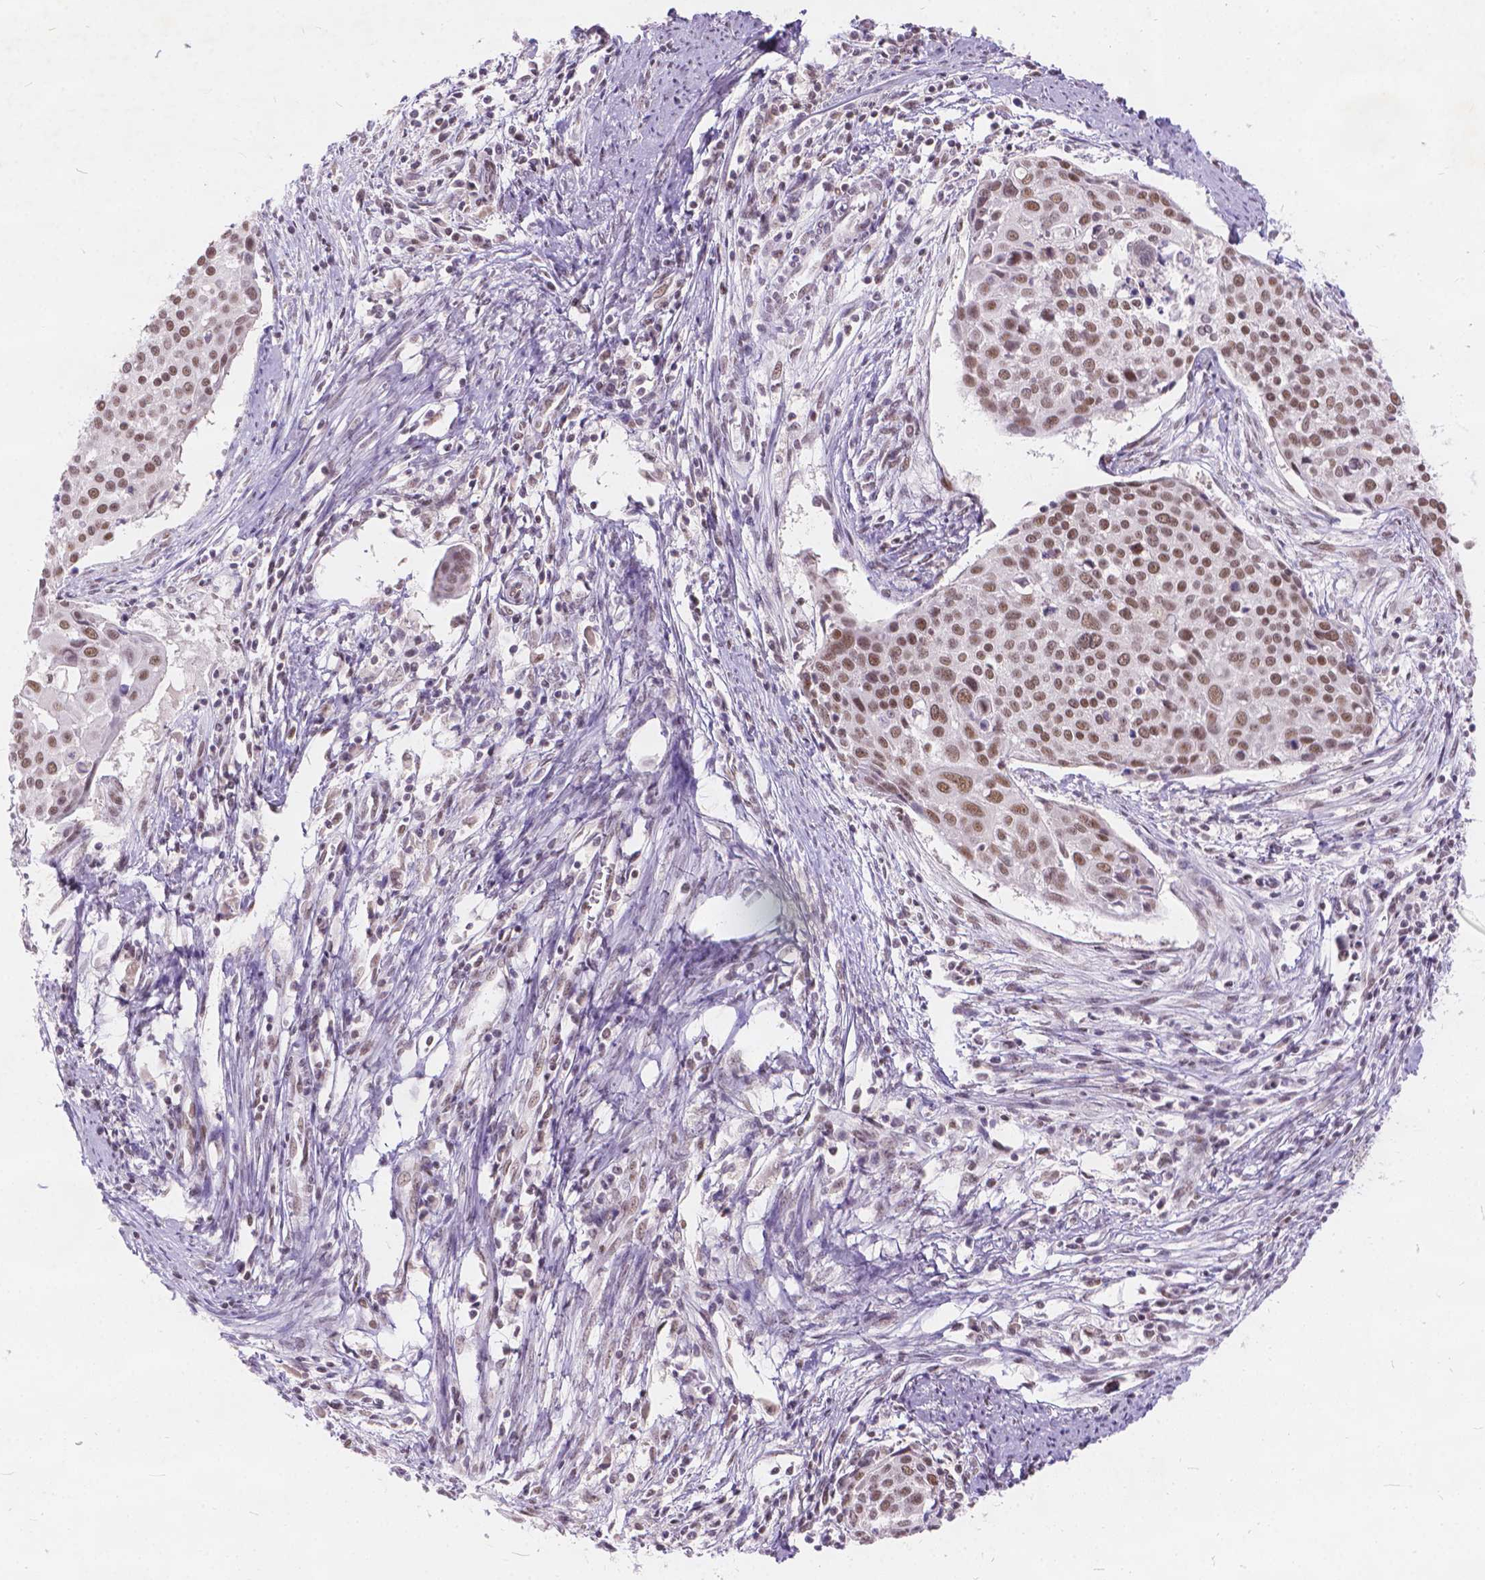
{"staining": {"intensity": "moderate", "quantity": ">75%", "location": "nuclear"}, "tissue": "cervical cancer", "cell_type": "Tumor cells", "image_type": "cancer", "snomed": [{"axis": "morphology", "description": "Squamous cell carcinoma, NOS"}, {"axis": "topography", "description": "Cervix"}], "caption": "A medium amount of moderate nuclear expression is identified in approximately >75% of tumor cells in cervical cancer (squamous cell carcinoma) tissue.", "gene": "FAM53A", "patient": {"sex": "female", "age": 39}}